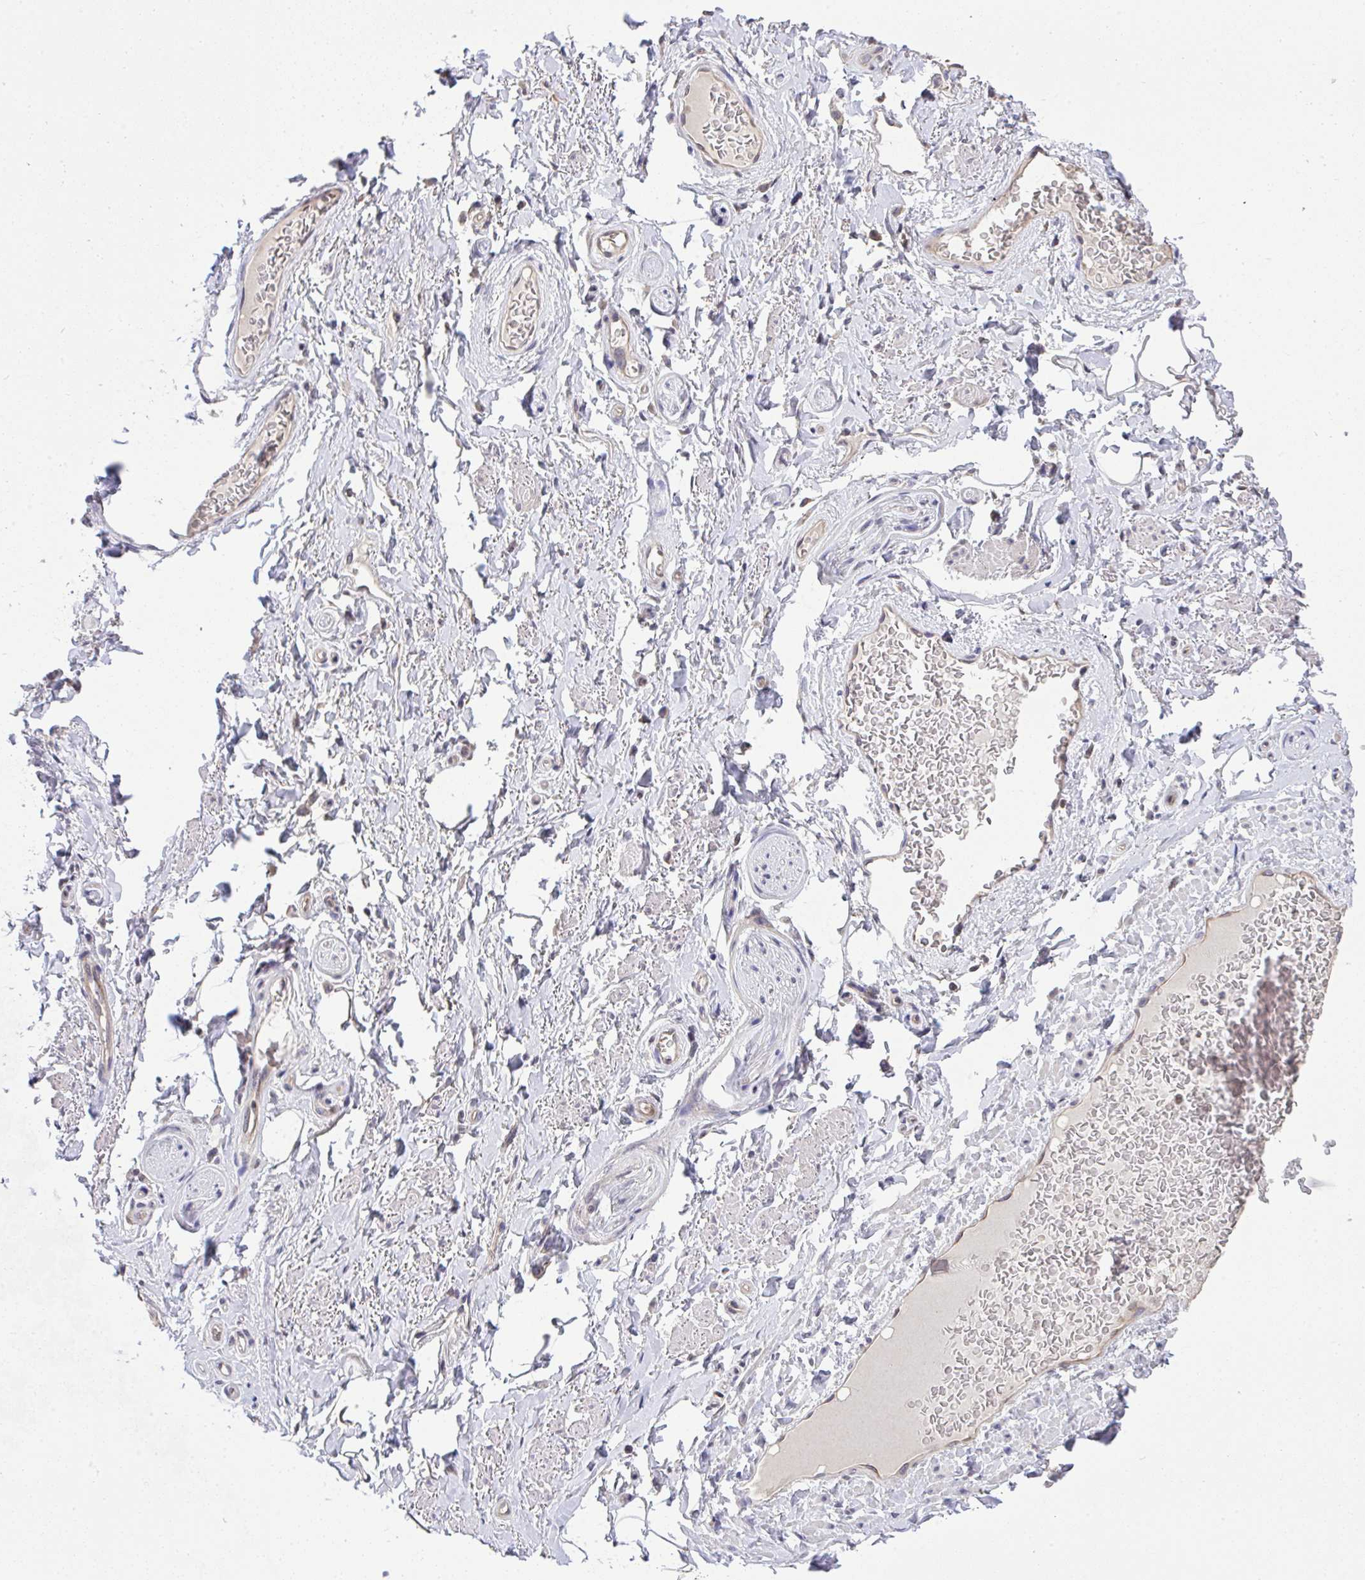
{"staining": {"intensity": "negative", "quantity": "none", "location": "none"}, "tissue": "adipose tissue", "cell_type": "Adipocytes", "image_type": "normal", "snomed": [{"axis": "morphology", "description": "Normal tissue, NOS"}, {"axis": "topography", "description": "Peripheral nerve tissue"}], "caption": "This micrograph is of unremarkable adipose tissue stained with immunohistochemistry to label a protein in brown with the nuclei are counter-stained blue. There is no staining in adipocytes. Brightfield microscopy of immunohistochemistry (IHC) stained with DAB (3,3'-diaminobenzidine) (brown) and hematoxylin (blue), captured at high magnification.", "gene": "C9orf64", "patient": {"sex": "male", "age": 51}}